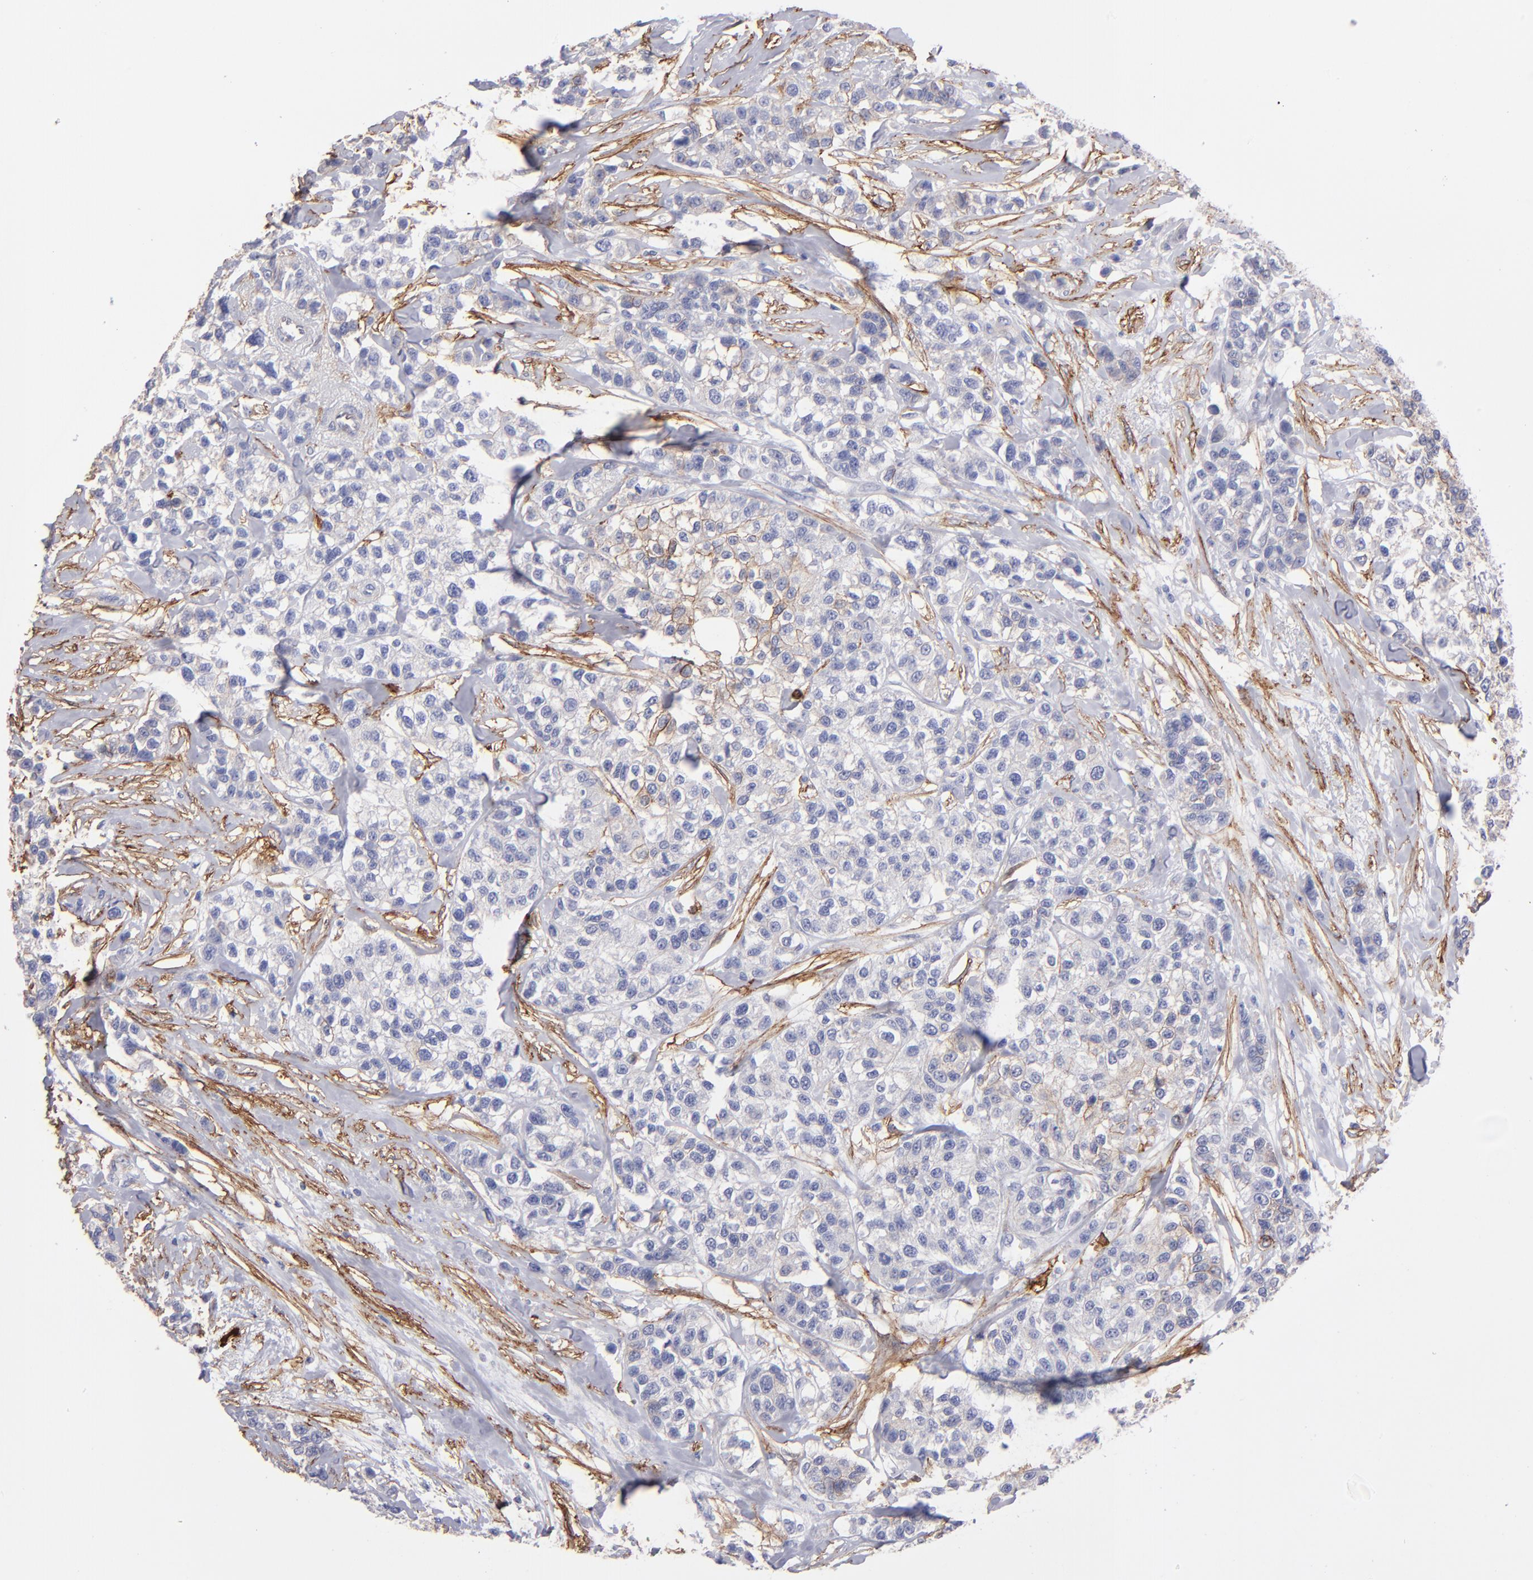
{"staining": {"intensity": "negative", "quantity": "none", "location": "none"}, "tissue": "breast cancer", "cell_type": "Tumor cells", "image_type": "cancer", "snomed": [{"axis": "morphology", "description": "Duct carcinoma"}, {"axis": "topography", "description": "Breast"}], "caption": "DAB immunohistochemical staining of breast cancer (invasive ductal carcinoma) displays no significant staining in tumor cells.", "gene": "AHNAK2", "patient": {"sex": "female", "age": 51}}